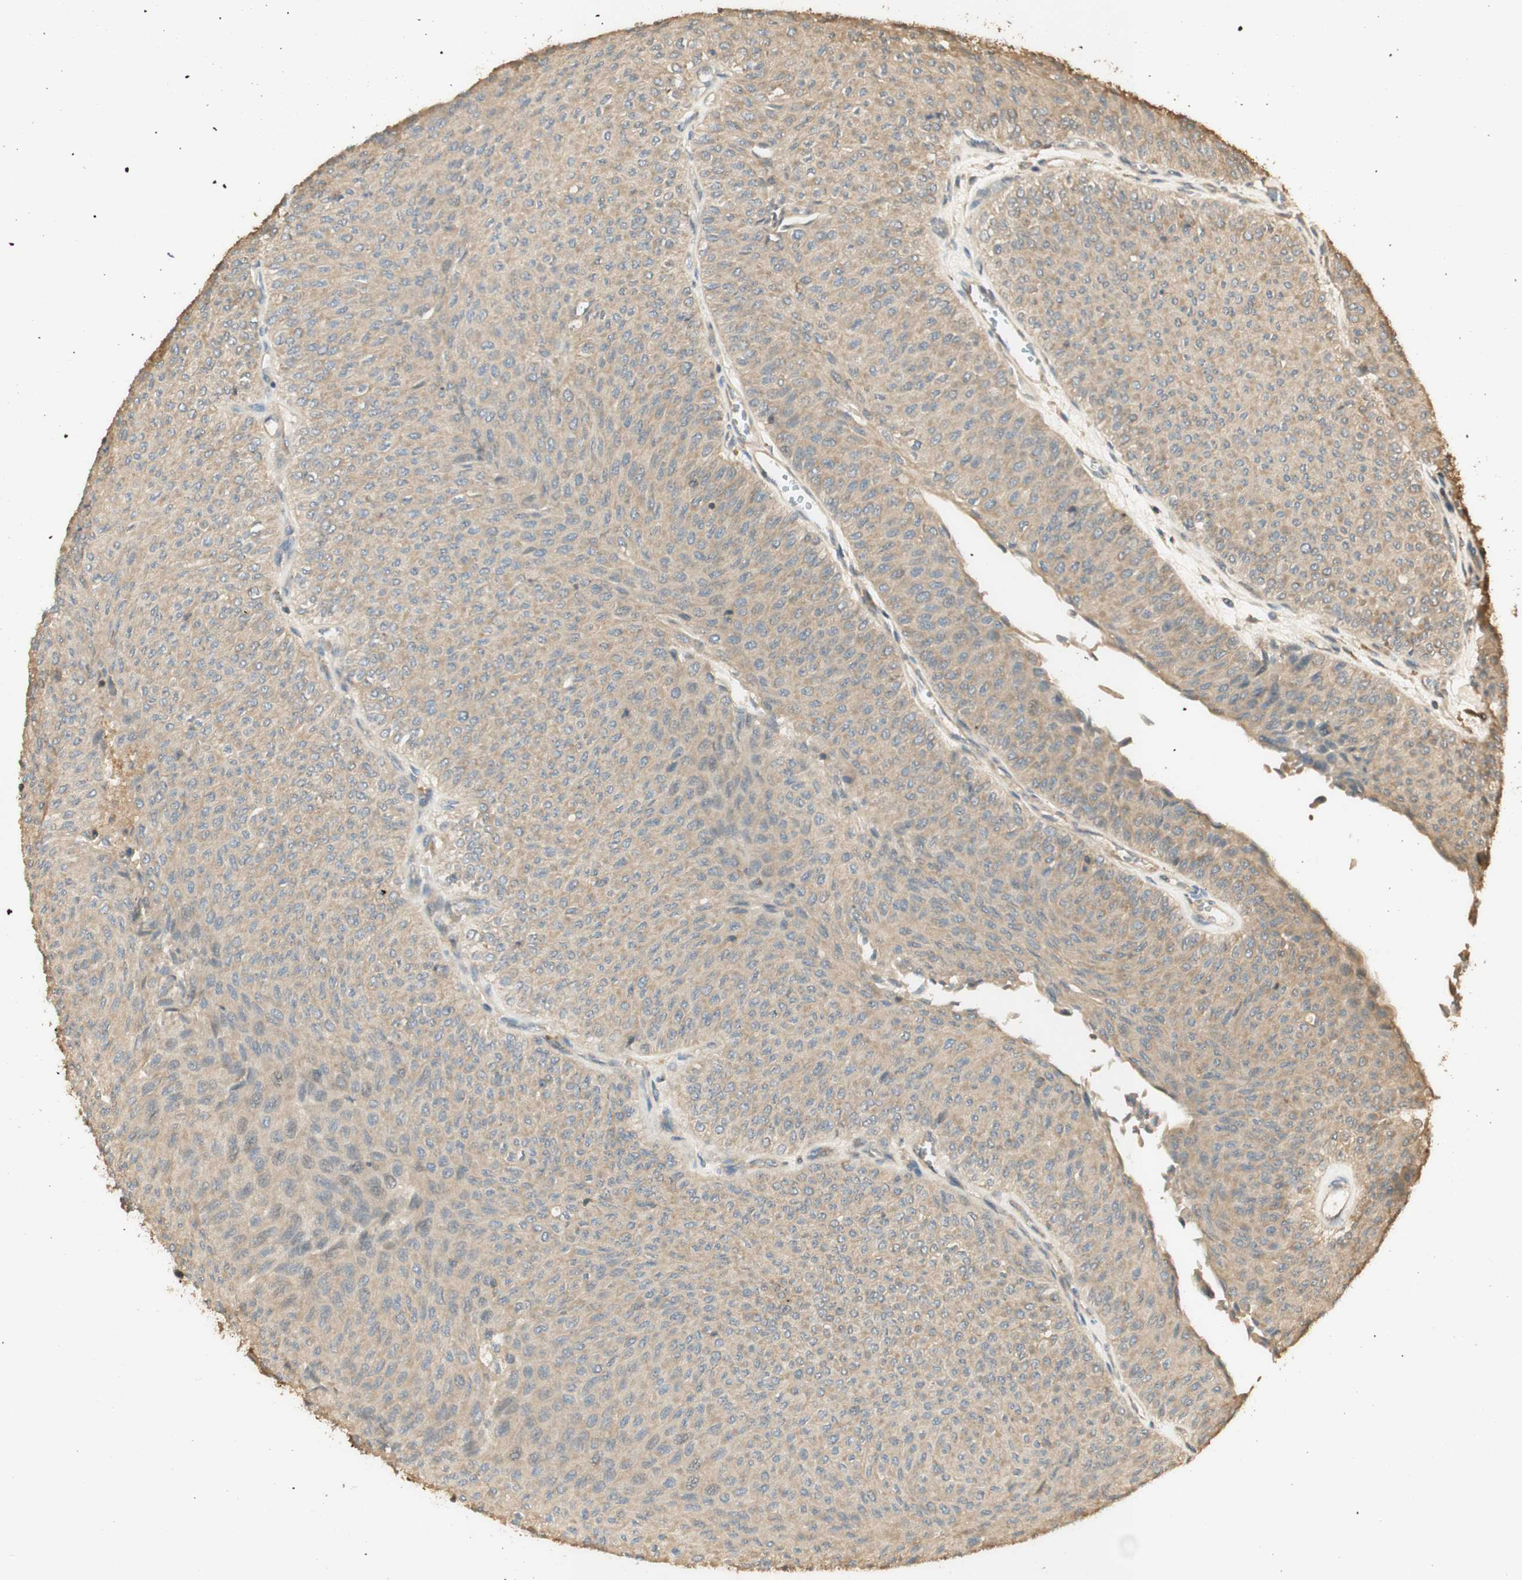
{"staining": {"intensity": "weak", "quantity": ">75%", "location": "cytoplasmic/membranous"}, "tissue": "urothelial cancer", "cell_type": "Tumor cells", "image_type": "cancer", "snomed": [{"axis": "morphology", "description": "Urothelial carcinoma, Low grade"}, {"axis": "topography", "description": "Urinary bladder"}], "caption": "A high-resolution micrograph shows IHC staining of urothelial carcinoma (low-grade), which demonstrates weak cytoplasmic/membranous positivity in approximately >75% of tumor cells.", "gene": "AGER", "patient": {"sex": "male", "age": 78}}